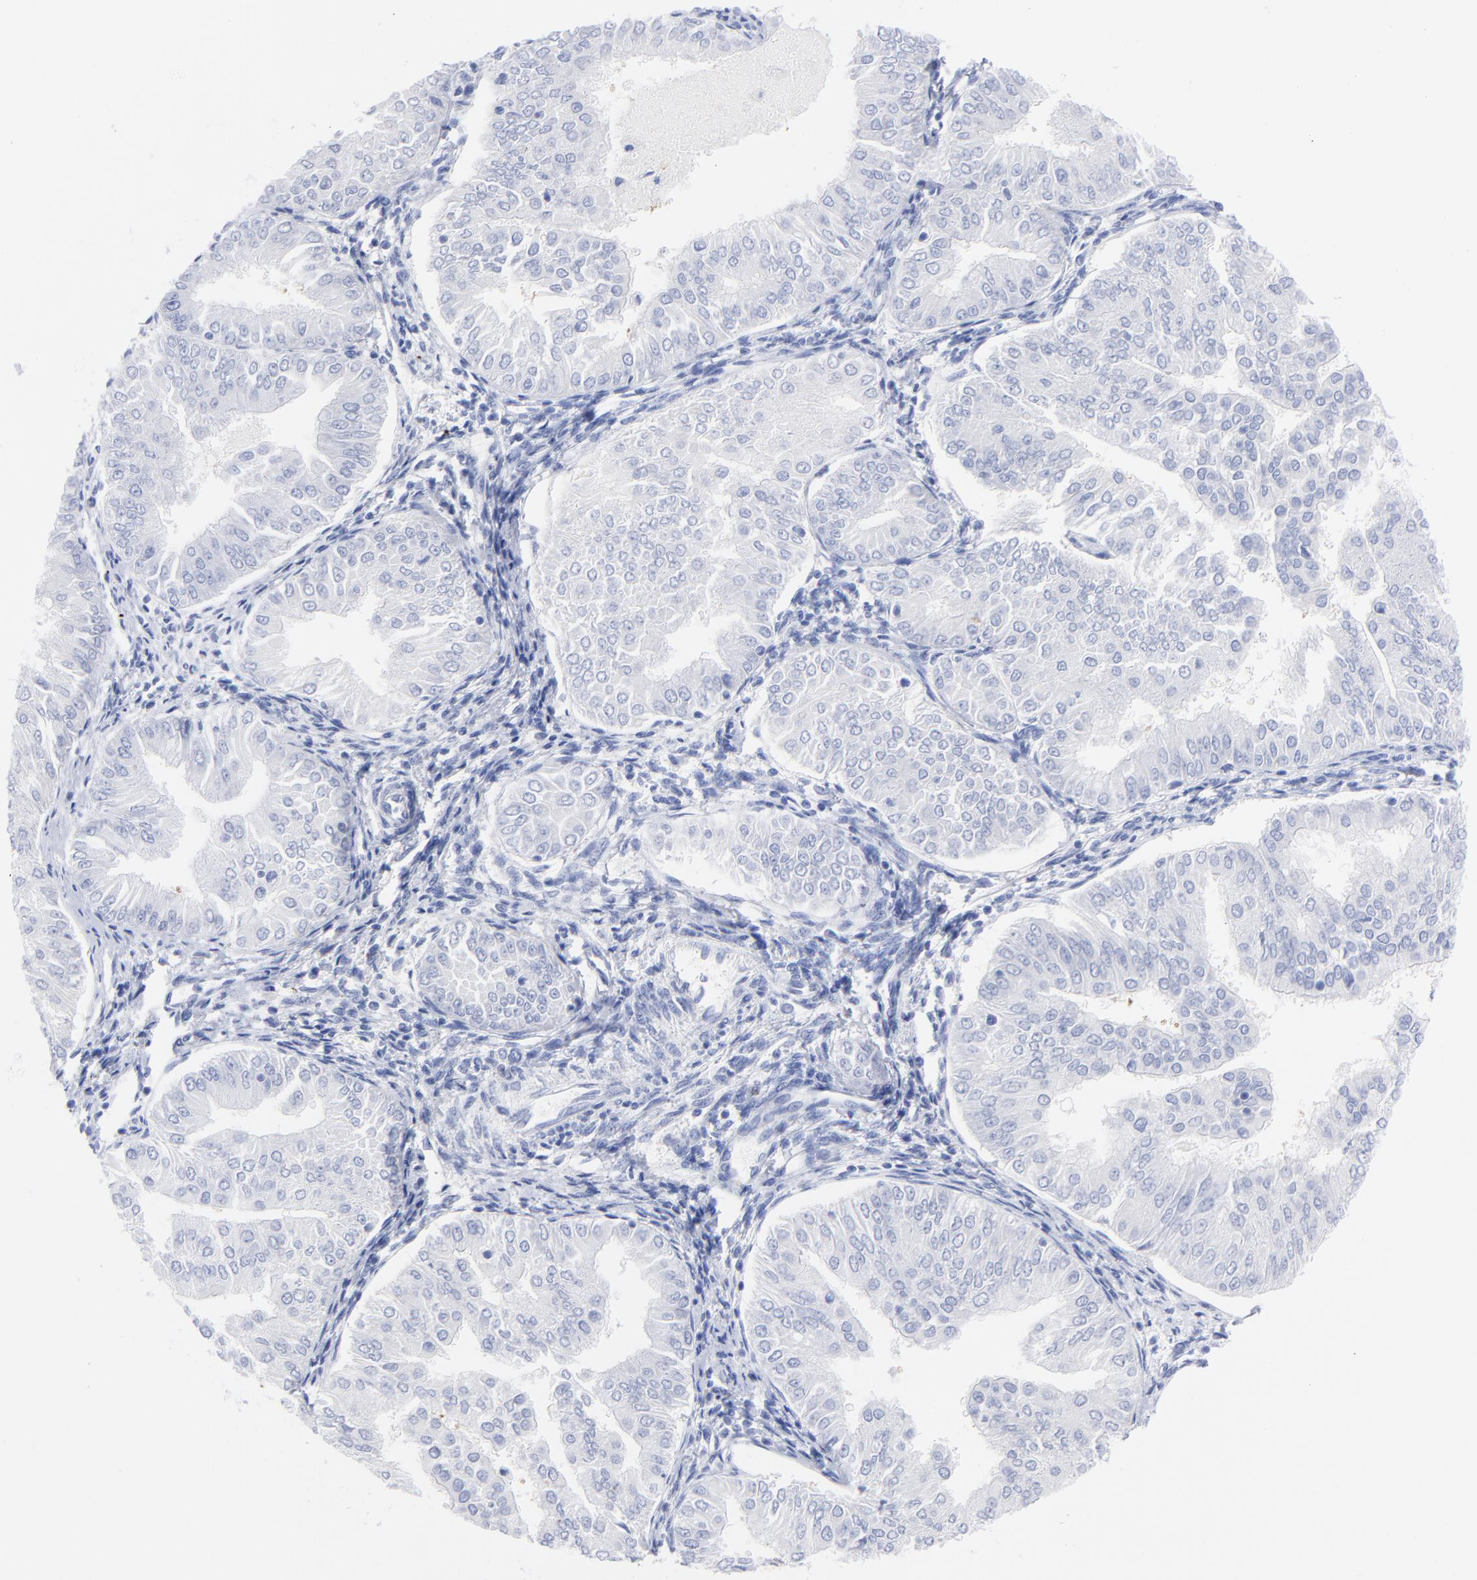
{"staining": {"intensity": "negative", "quantity": "none", "location": "none"}, "tissue": "endometrial cancer", "cell_type": "Tumor cells", "image_type": "cancer", "snomed": [{"axis": "morphology", "description": "Adenocarcinoma, NOS"}, {"axis": "topography", "description": "Endometrium"}], "caption": "Micrograph shows no protein expression in tumor cells of endometrial adenocarcinoma tissue.", "gene": "ACY1", "patient": {"sex": "female", "age": 53}}